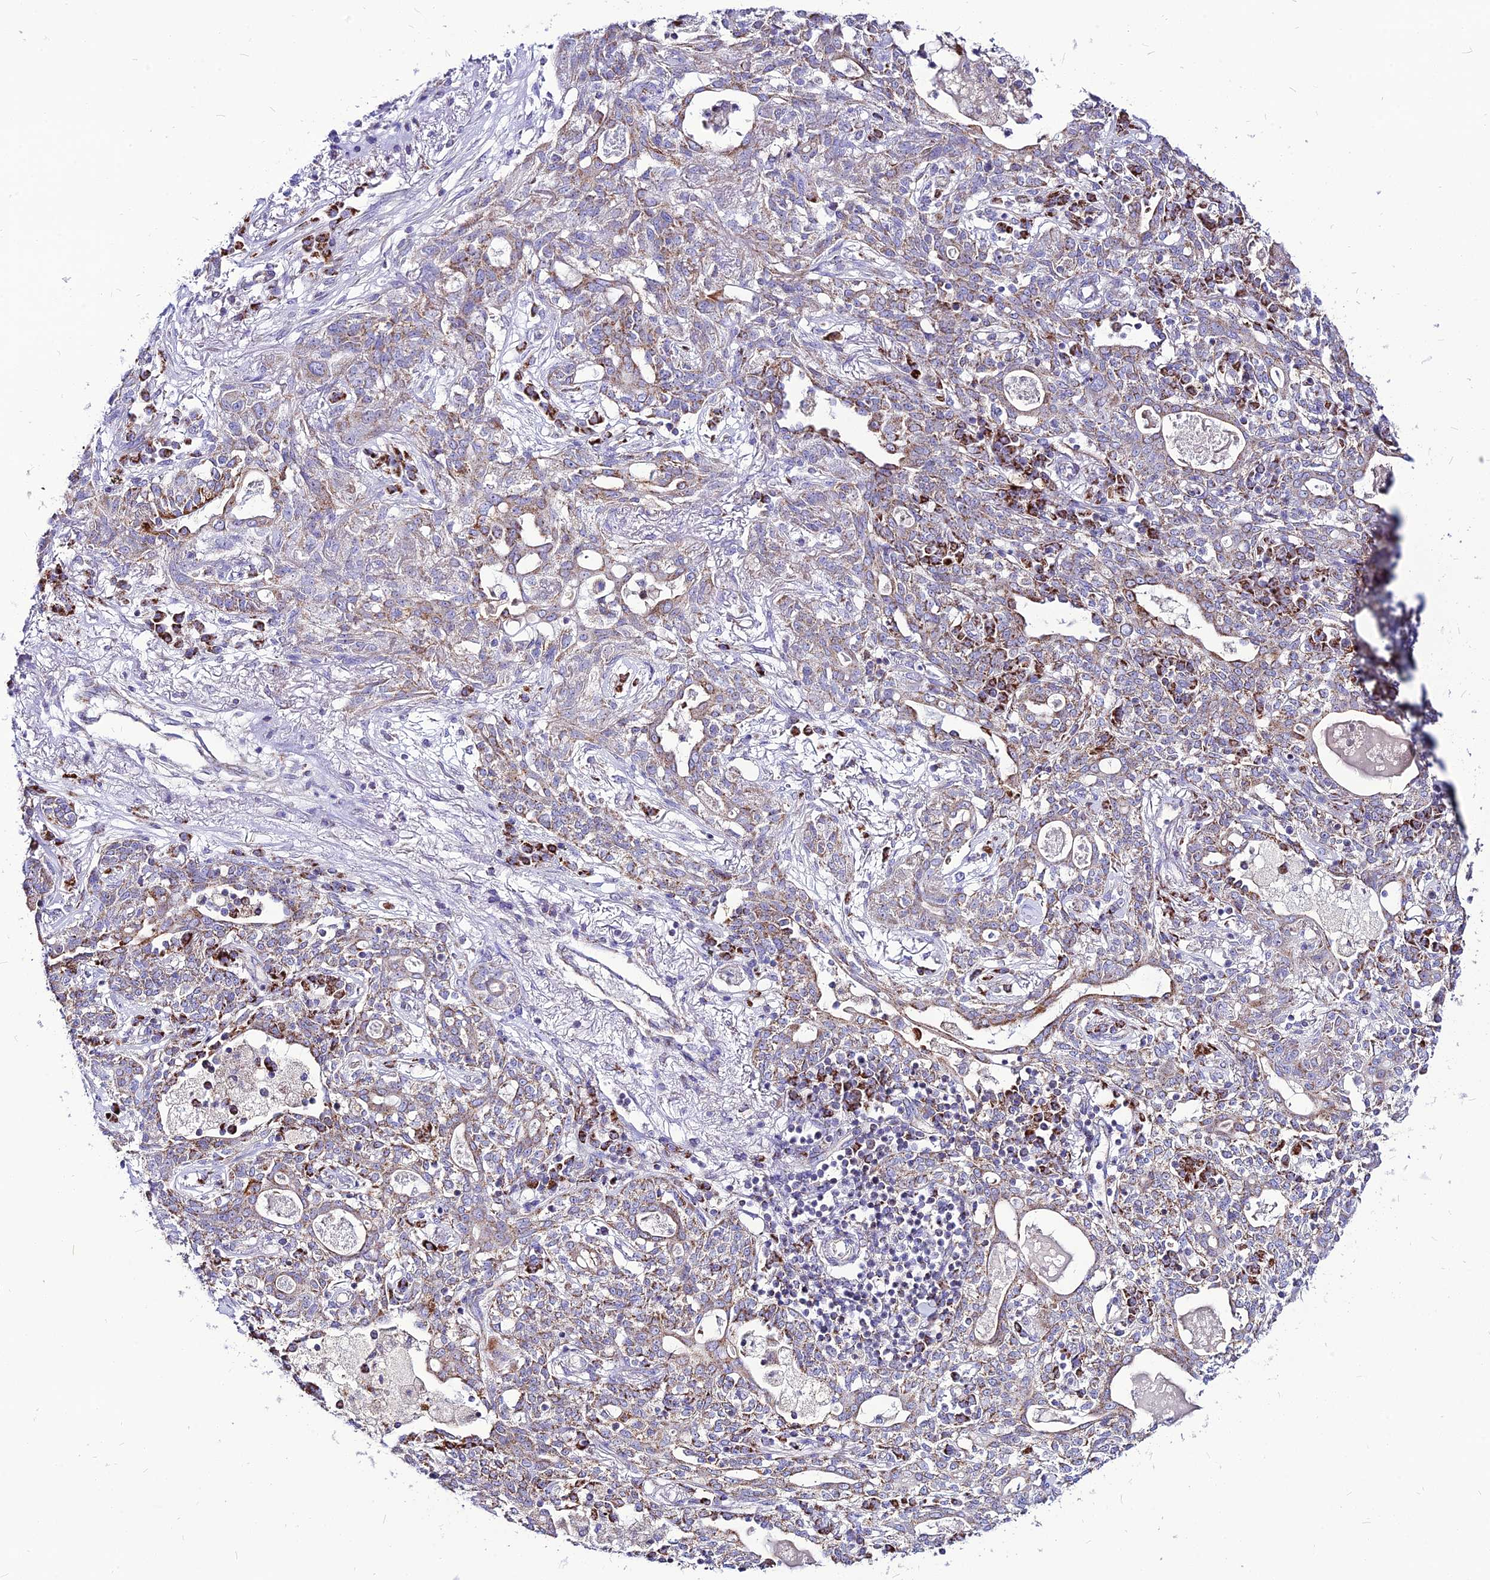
{"staining": {"intensity": "weak", "quantity": ">75%", "location": "cytoplasmic/membranous"}, "tissue": "lung cancer", "cell_type": "Tumor cells", "image_type": "cancer", "snomed": [{"axis": "morphology", "description": "Squamous cell carcinoma, NOS"}, {"axis": "topography", "description": "Lung"}], "caption": "Lung cancer was stained to show a protein in brown. There is low levels of weak cytoplasmic/membranous expression in about >75% of tumor cells. Immunohistochemistry stains the protein in brown and the nuclei are stained blue.", "gene": "ECI1", "patient": {"sex": "female", "age": 70}}